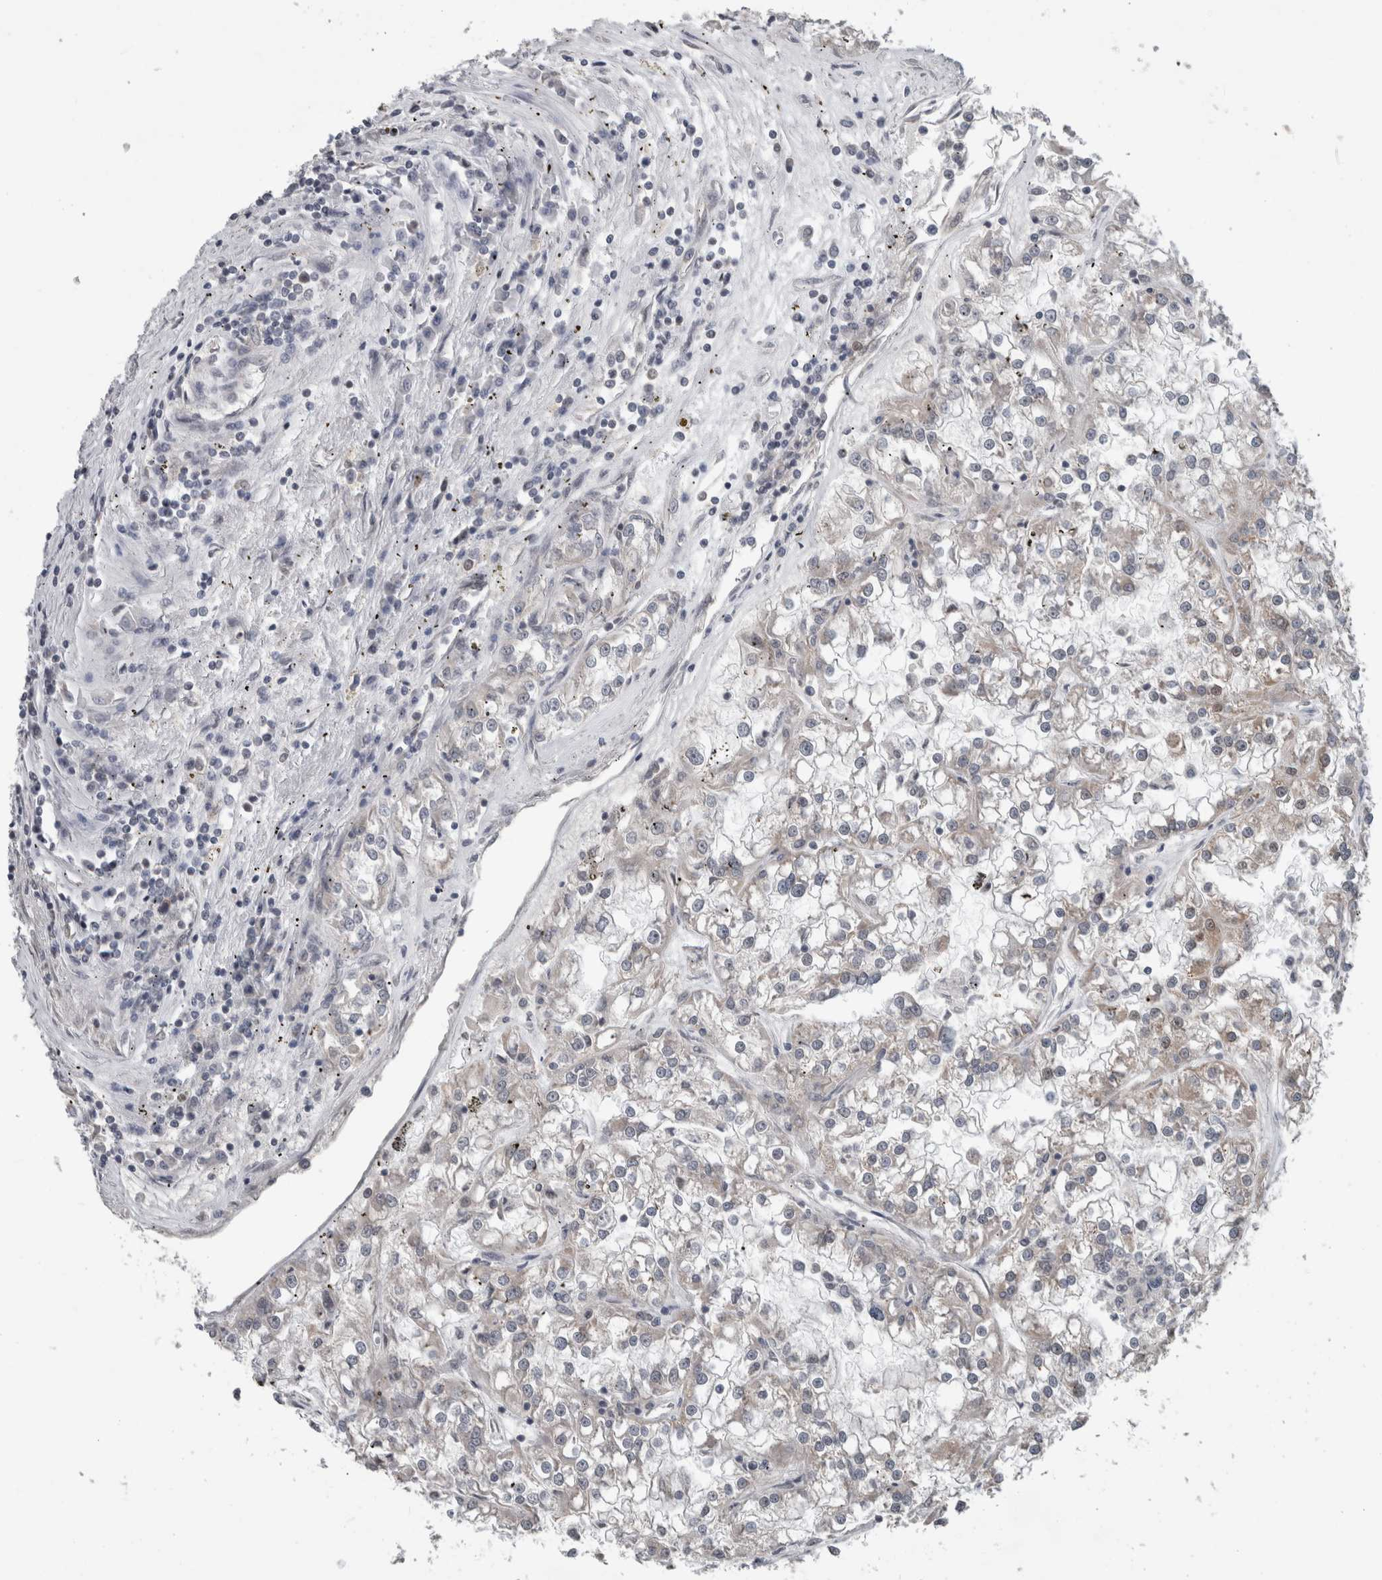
{"staining": {"intensity": "weak", "quantity": "25%-75%", "location": "cytoplasmic/membranous"}, "tissue": "renal cancer", "cell_type": "Tumor cells", "image_type": "cancer", "snomed": [{"axis": "morphology", "description": "Adenocarcinoma, NOS"}, {"axis": "topography", "description": "Kidney"}], "caption": "A micrograph of human renal cancer stained for a protein shows weak cytoplasmic/membranous brown staining in tumor cells. (DAB IHC, brown staining for protein, blue staining for nuclei).", "gene": "ENY2", "patient": {"sex": "female", "age": 52}}